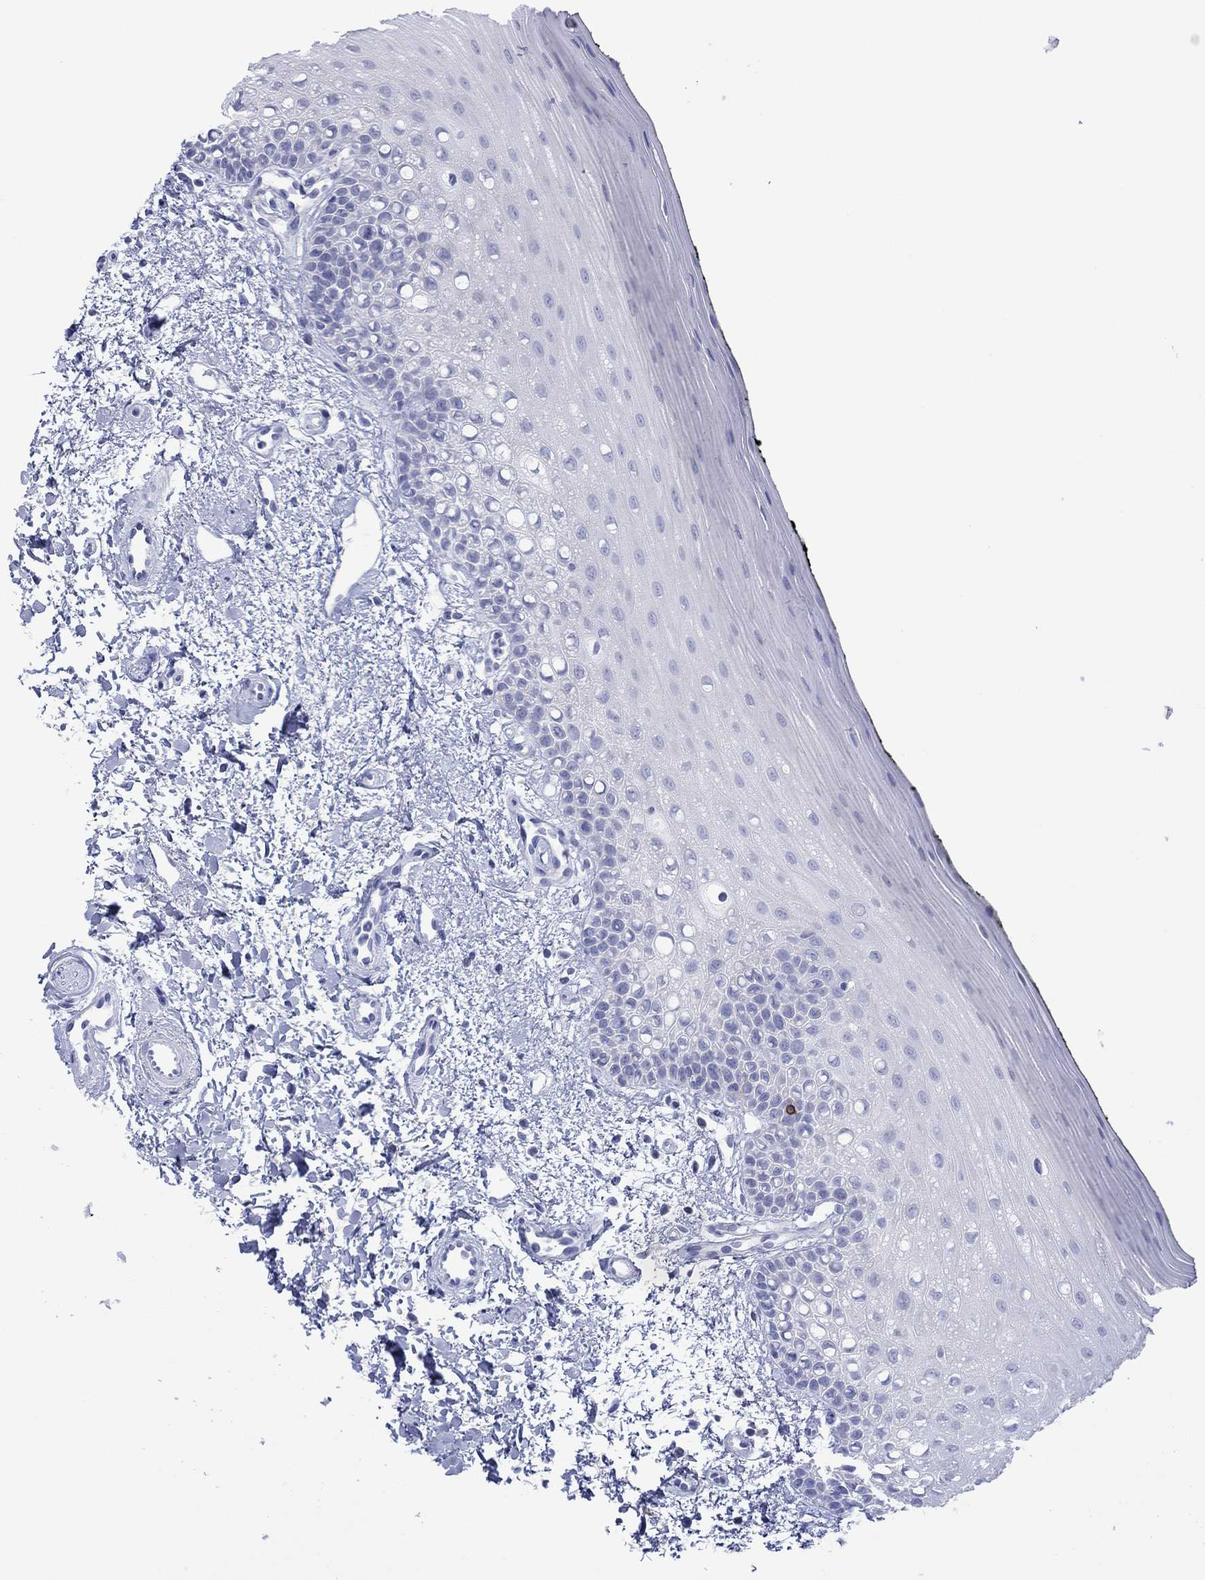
{"staining": {"intensity": "strong", "quantity": "<25%", "location": "cytoplasmic/membranous"}, "tissue": "oral mucosa", "cell_type": "Squamous epithelial cells", "image_type": "normal", "snomed": [{"axis": "morphology", "description": "Normal tissue, NOS"}, {"axis": "topography", "description": "Oral tissue"}], "caption": "Protein analysis of unremarkable oral mucosa displays strong cytoplasmic/membranous staining in approximately <25% of squamous epithelial cells. (brown staining indicates protein expression, while blue staining denotes nuclei).", "gene": "MLANA", "patient": {"sex": "female", "age": 78}}